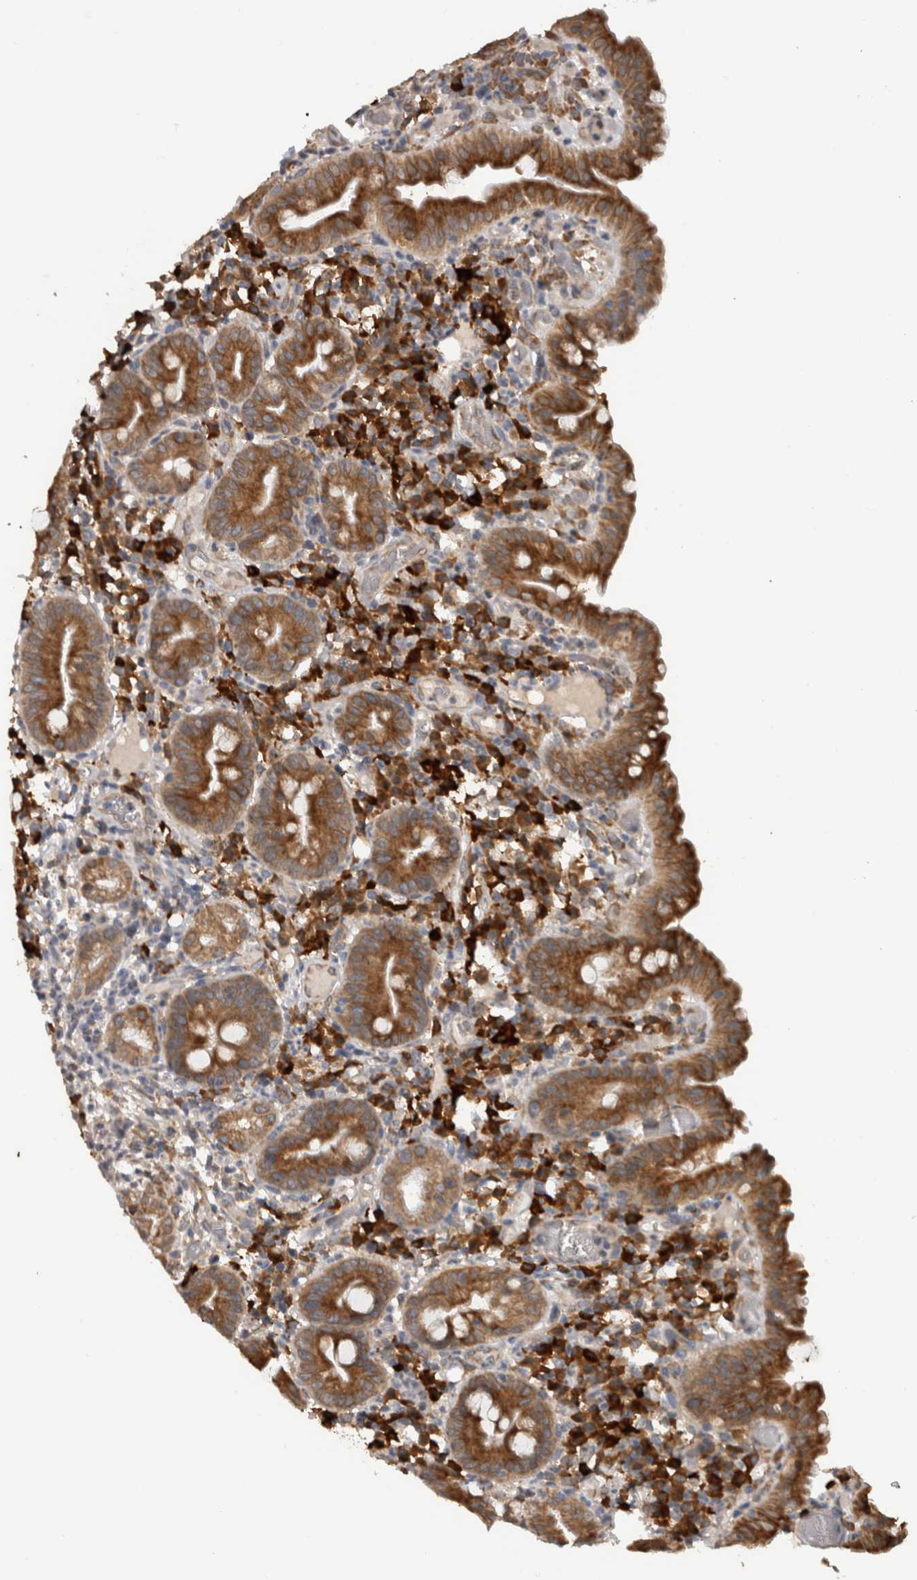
{"staining": {"intensity": "strong", "quantity": ">75%", "location": "cytoplasmic/membranous"}, "tissue": "duodenum", "cell_type": "Glandular cells", "image_type": "normal", "snomed": [{"axis": "morphology", "description": "Normal tissue, NOS"}, {"axis": "topography", "description": "Duodenum"}], "caption": "Immunohistochemical staining of normal human duodenum displays >75% levels of strong cytoplasmic/membranous protein staining in about >75% of glandular cells.", "gene": "ADGRL3", "patient": {"sex": "male", "age": 50}}